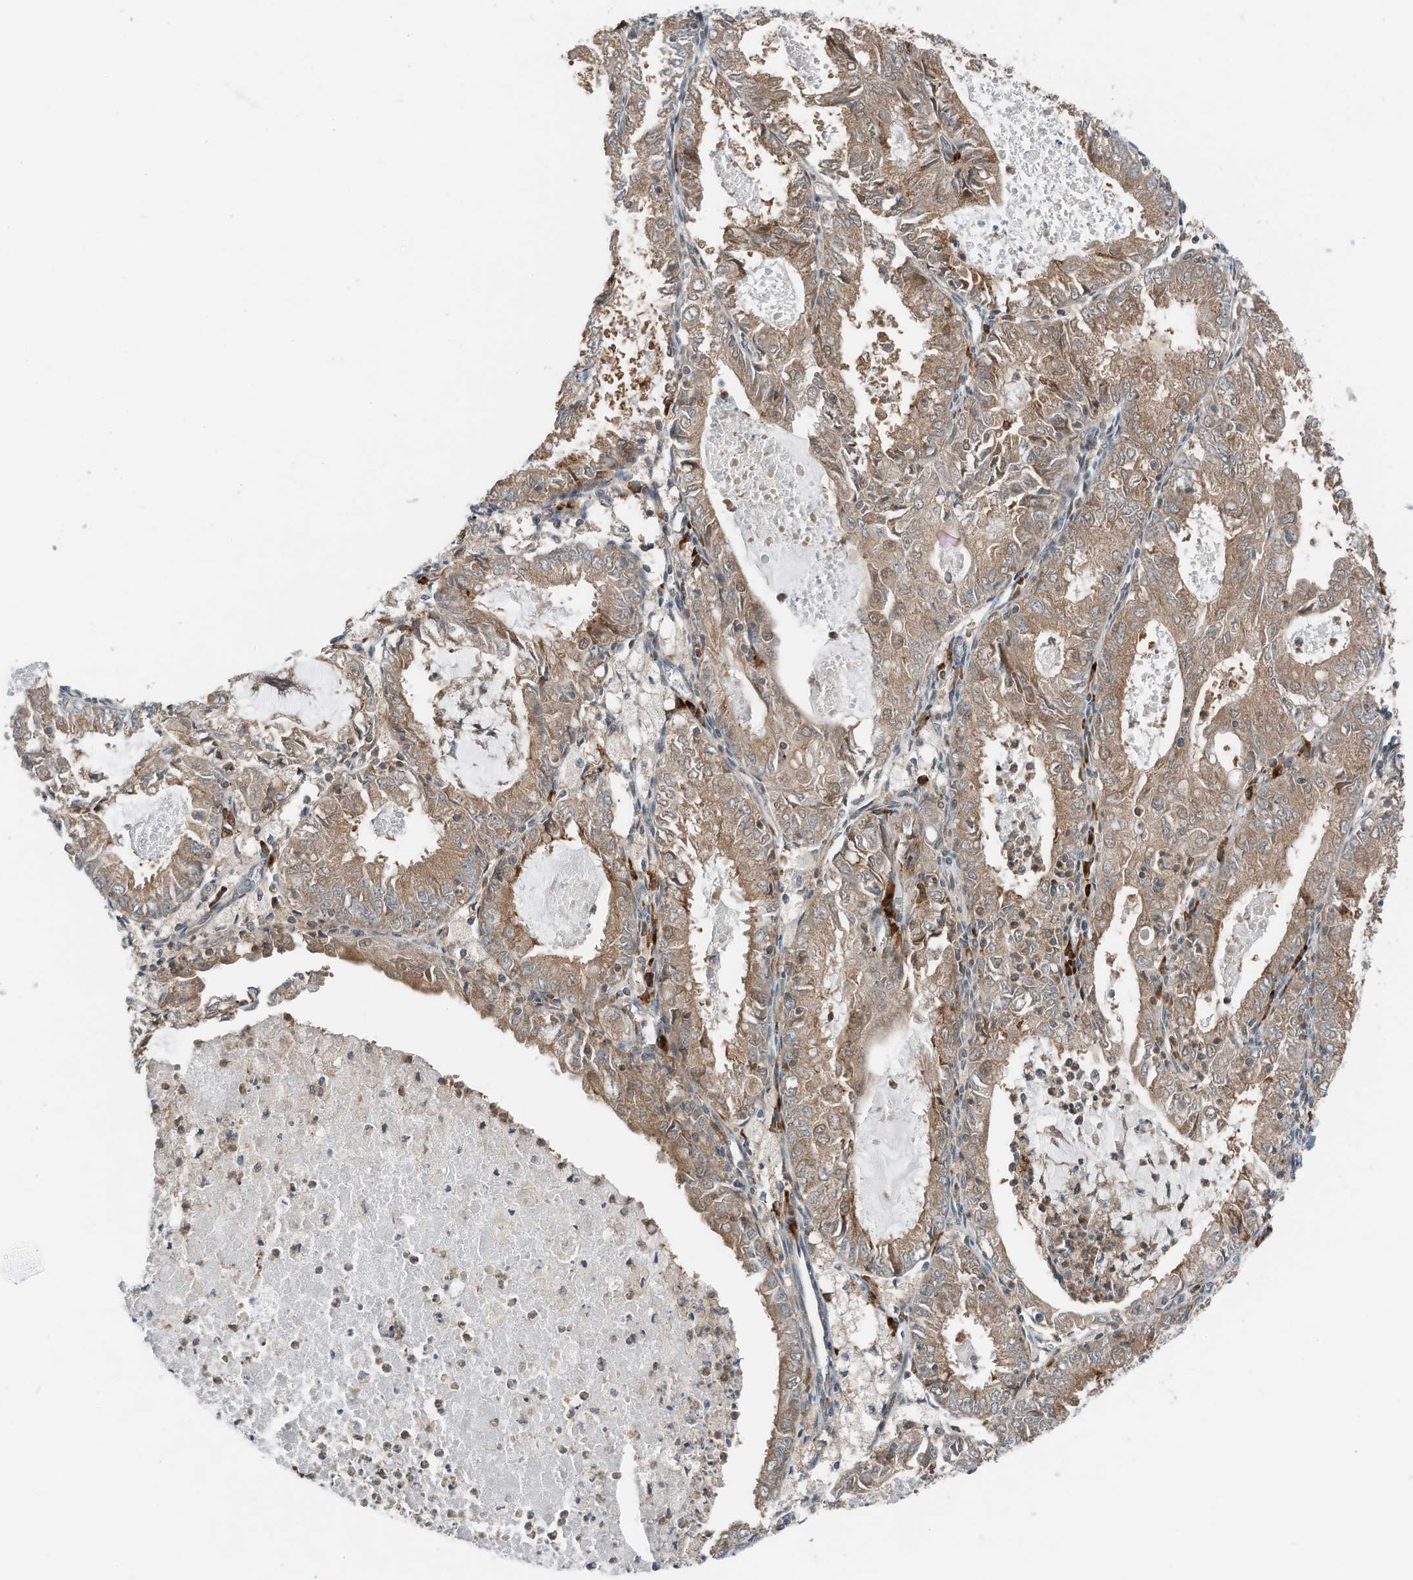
{"staining": {"intensity": "moderate", "quantity": ">75%", "location": "cytoplasmic/membranous"}, "tissue": "endometrial cancer", "cell_type": "Tumor cells", "image_type": "cancer", "snomed": [{"axis": "morphology", "description": "Adenocarcinoma, NOS"}, {"axis": "topography", "description": "Endometrium"}], "caption": "Approximately >75% of tumor cells in endometrial cancer (adenocarcinoma) display moderate cytoplasmic/membranous protein expression as visualized by brown immunohistochemical staining.", "gene": "RMND1", "patient": {"sex": "female", "age": 57}}